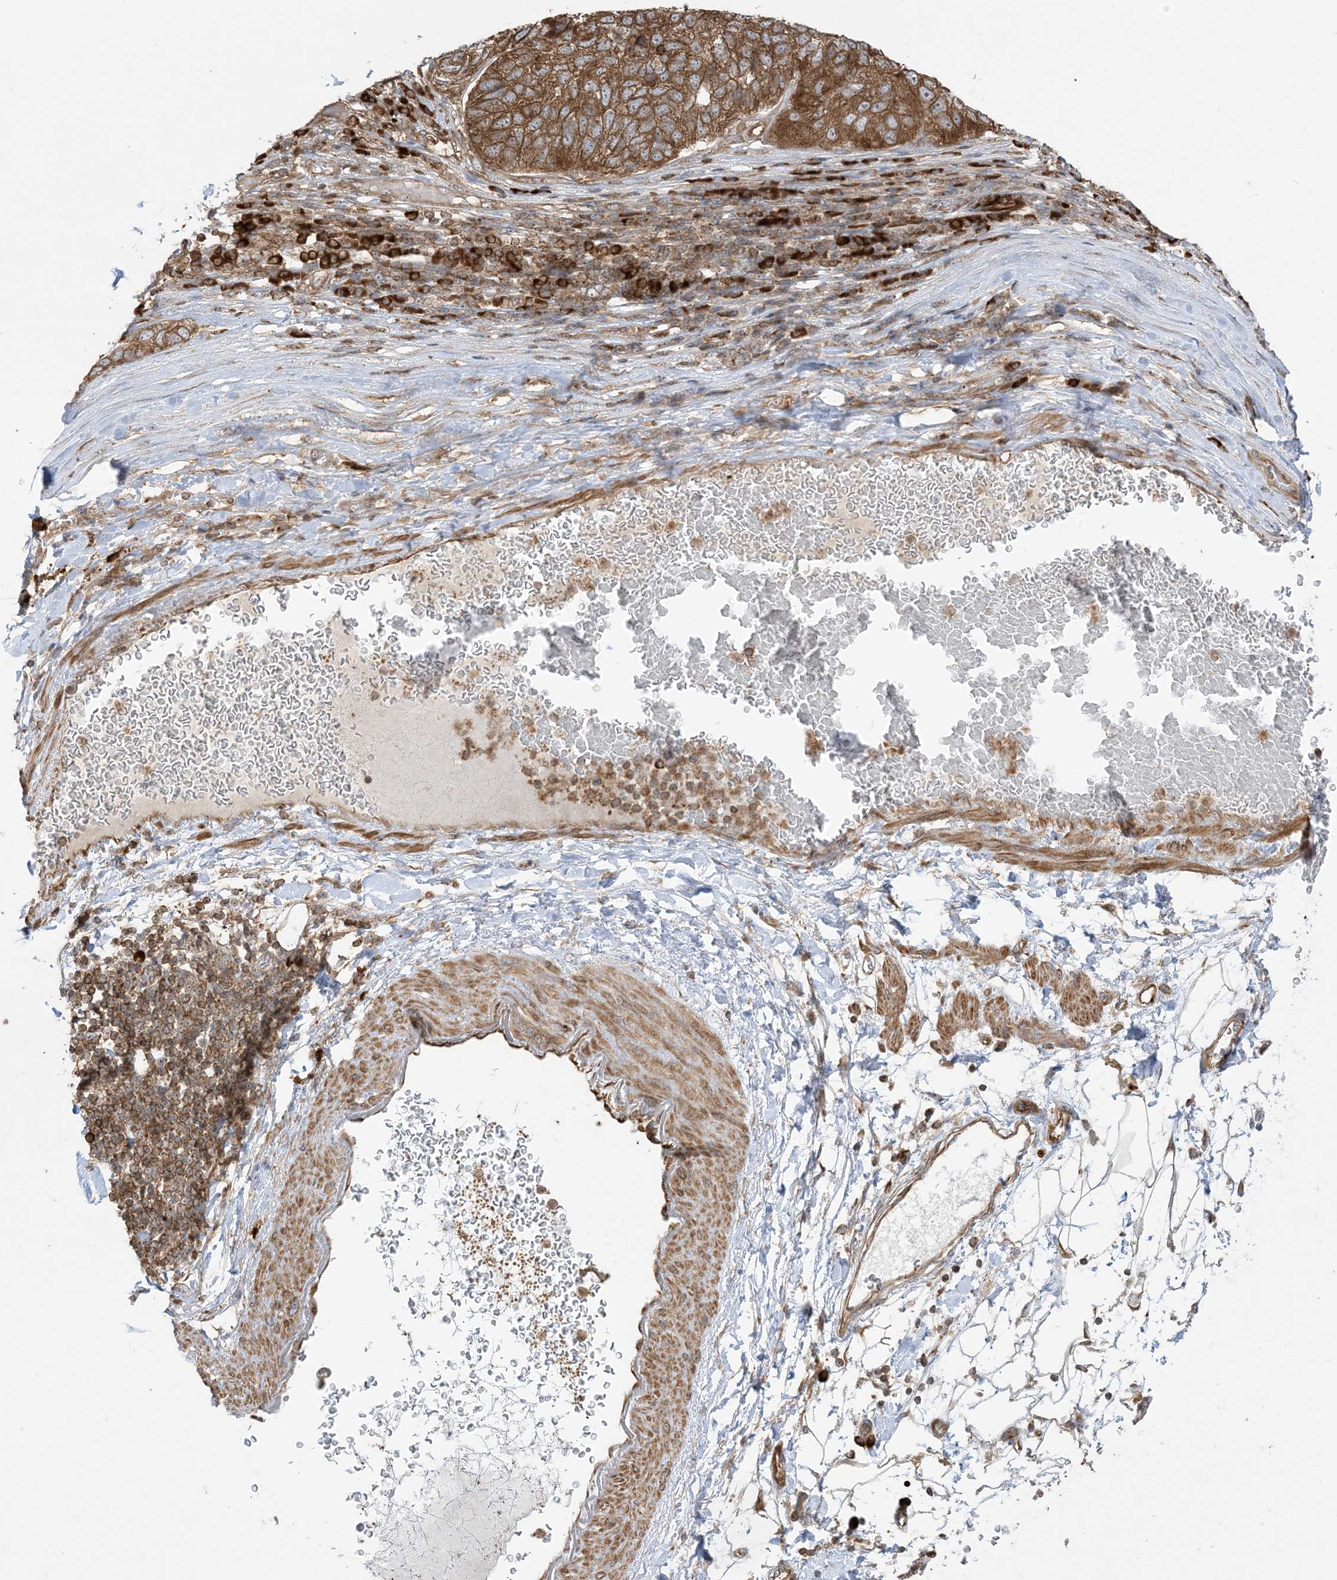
{"staining": {"intensity": "strong", "quantity": ">75%", "location": "cytoplasmic/membranous,nuclear"}, "tissue": "pancreatic cancer", "cell_type": "Tumor cells", "image_type": "cancer", "snomed": [{"axis": "morphology", "description": "Adenocarcinoma, NOS"}, {"axis": "topography", "description": "Pancreas"}], "caption": "Strong cytoplasmic/membranous and nuclear protein positivity is seen in about >75% of tumor cells in pancreatic cancer.", "gene": "SRP72", "patient": {"sex": "female", "age": 61}}